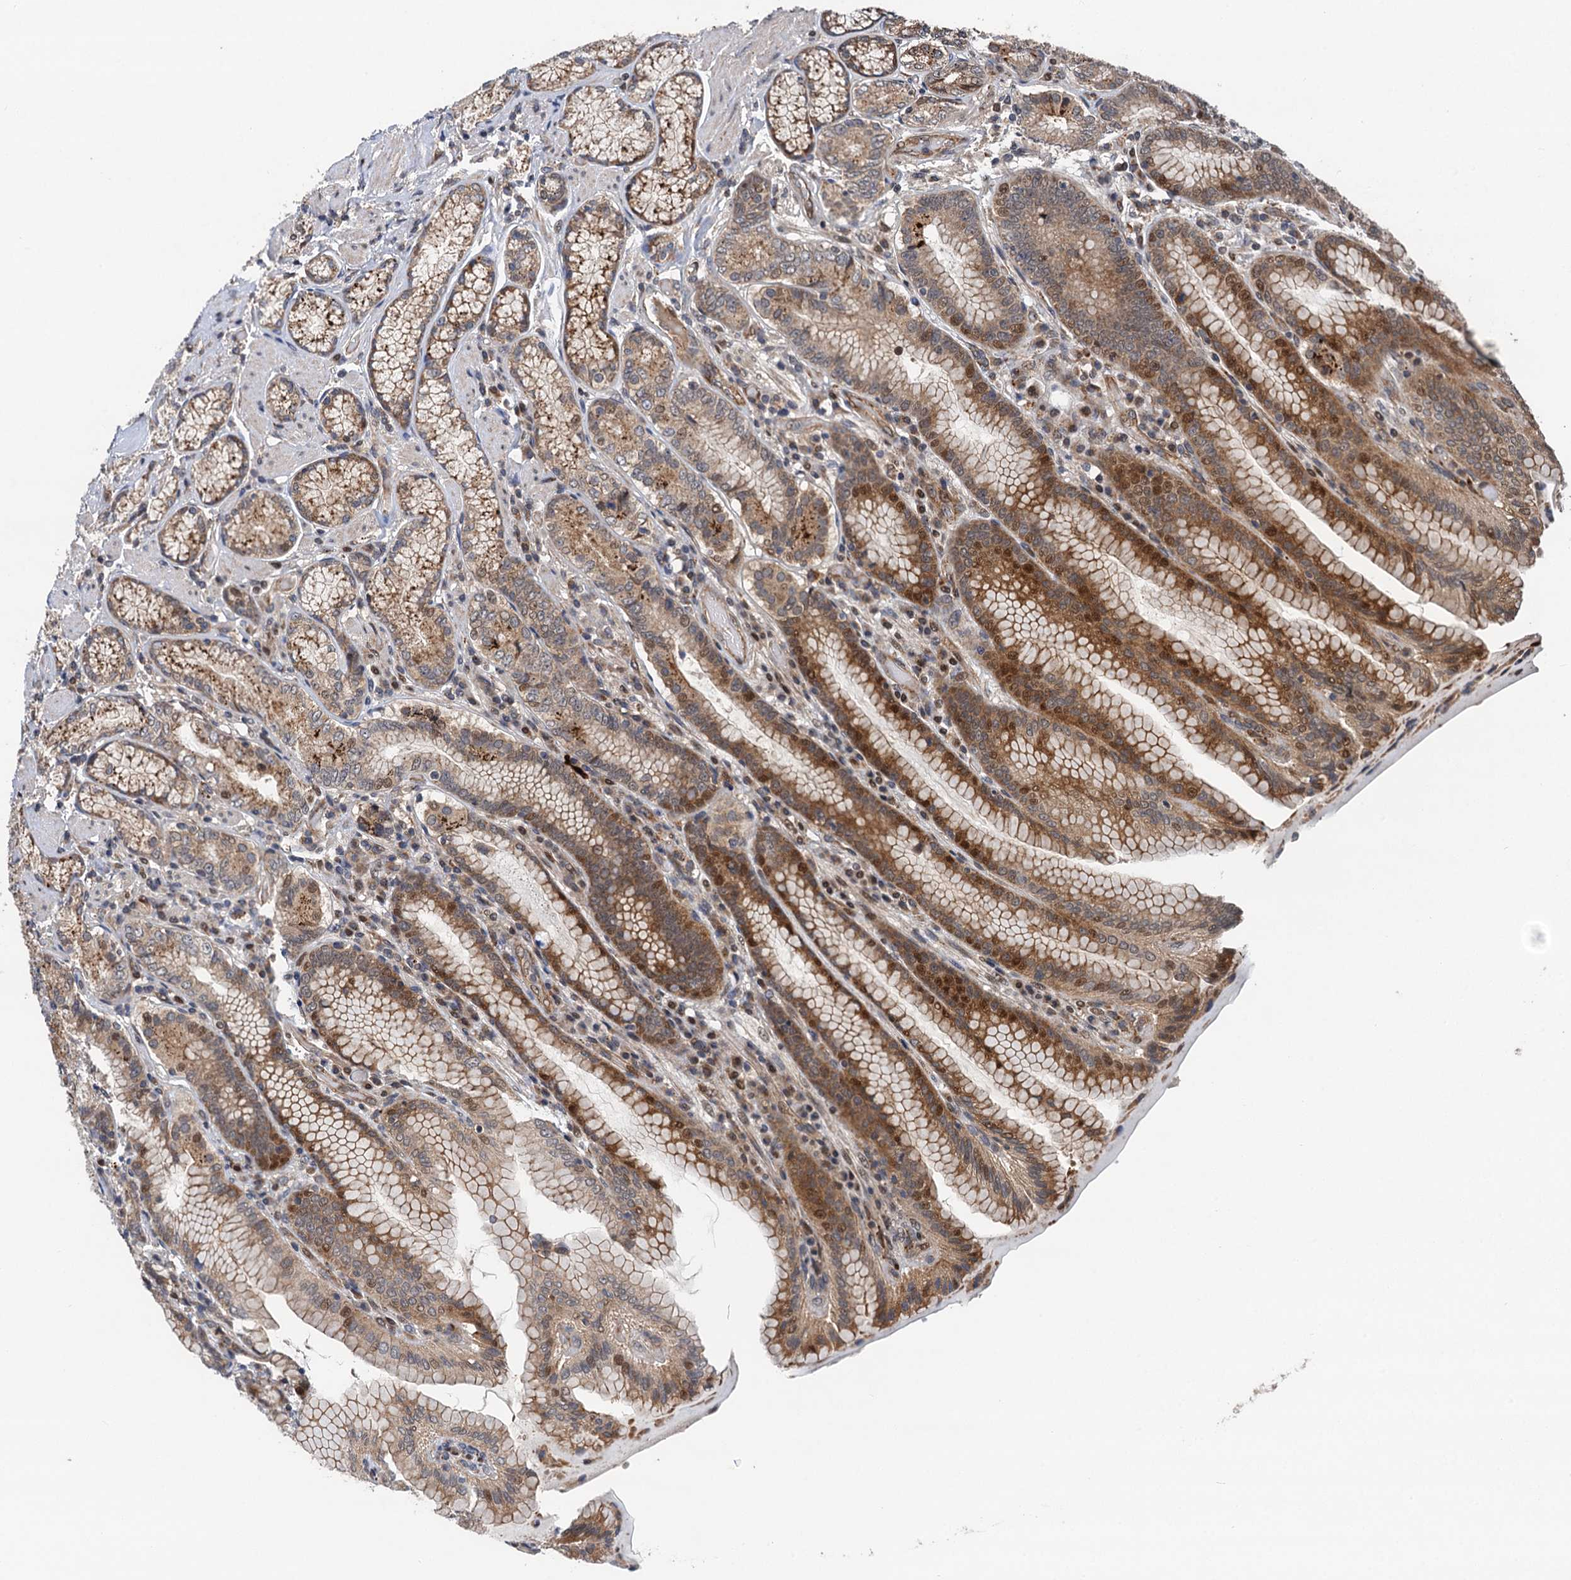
{"staining": {"intensity": "moderate", "quantity": "25%-75%", "location": "cytoplasmic/membranous,nuclear"}, "tissue": "stomach", "cell_type": "Glandular cells", "image_type": "normal", "snomed": [{"axis": "morphology", "description": "Normal tissue, NOS"}, {"axis": "topography", "description": "Stomach, upper"}, {"axis": "topography", "description": "Stomach, lower"}], "caption": "Human stomach stained for a protein (brown) displays moderate cytoplasmic/membranous,nuclear positive expression in about 25%-75% of glandular cells.", "gene": "NLRP10", "patient": {"sex": "female", "age": 76}}